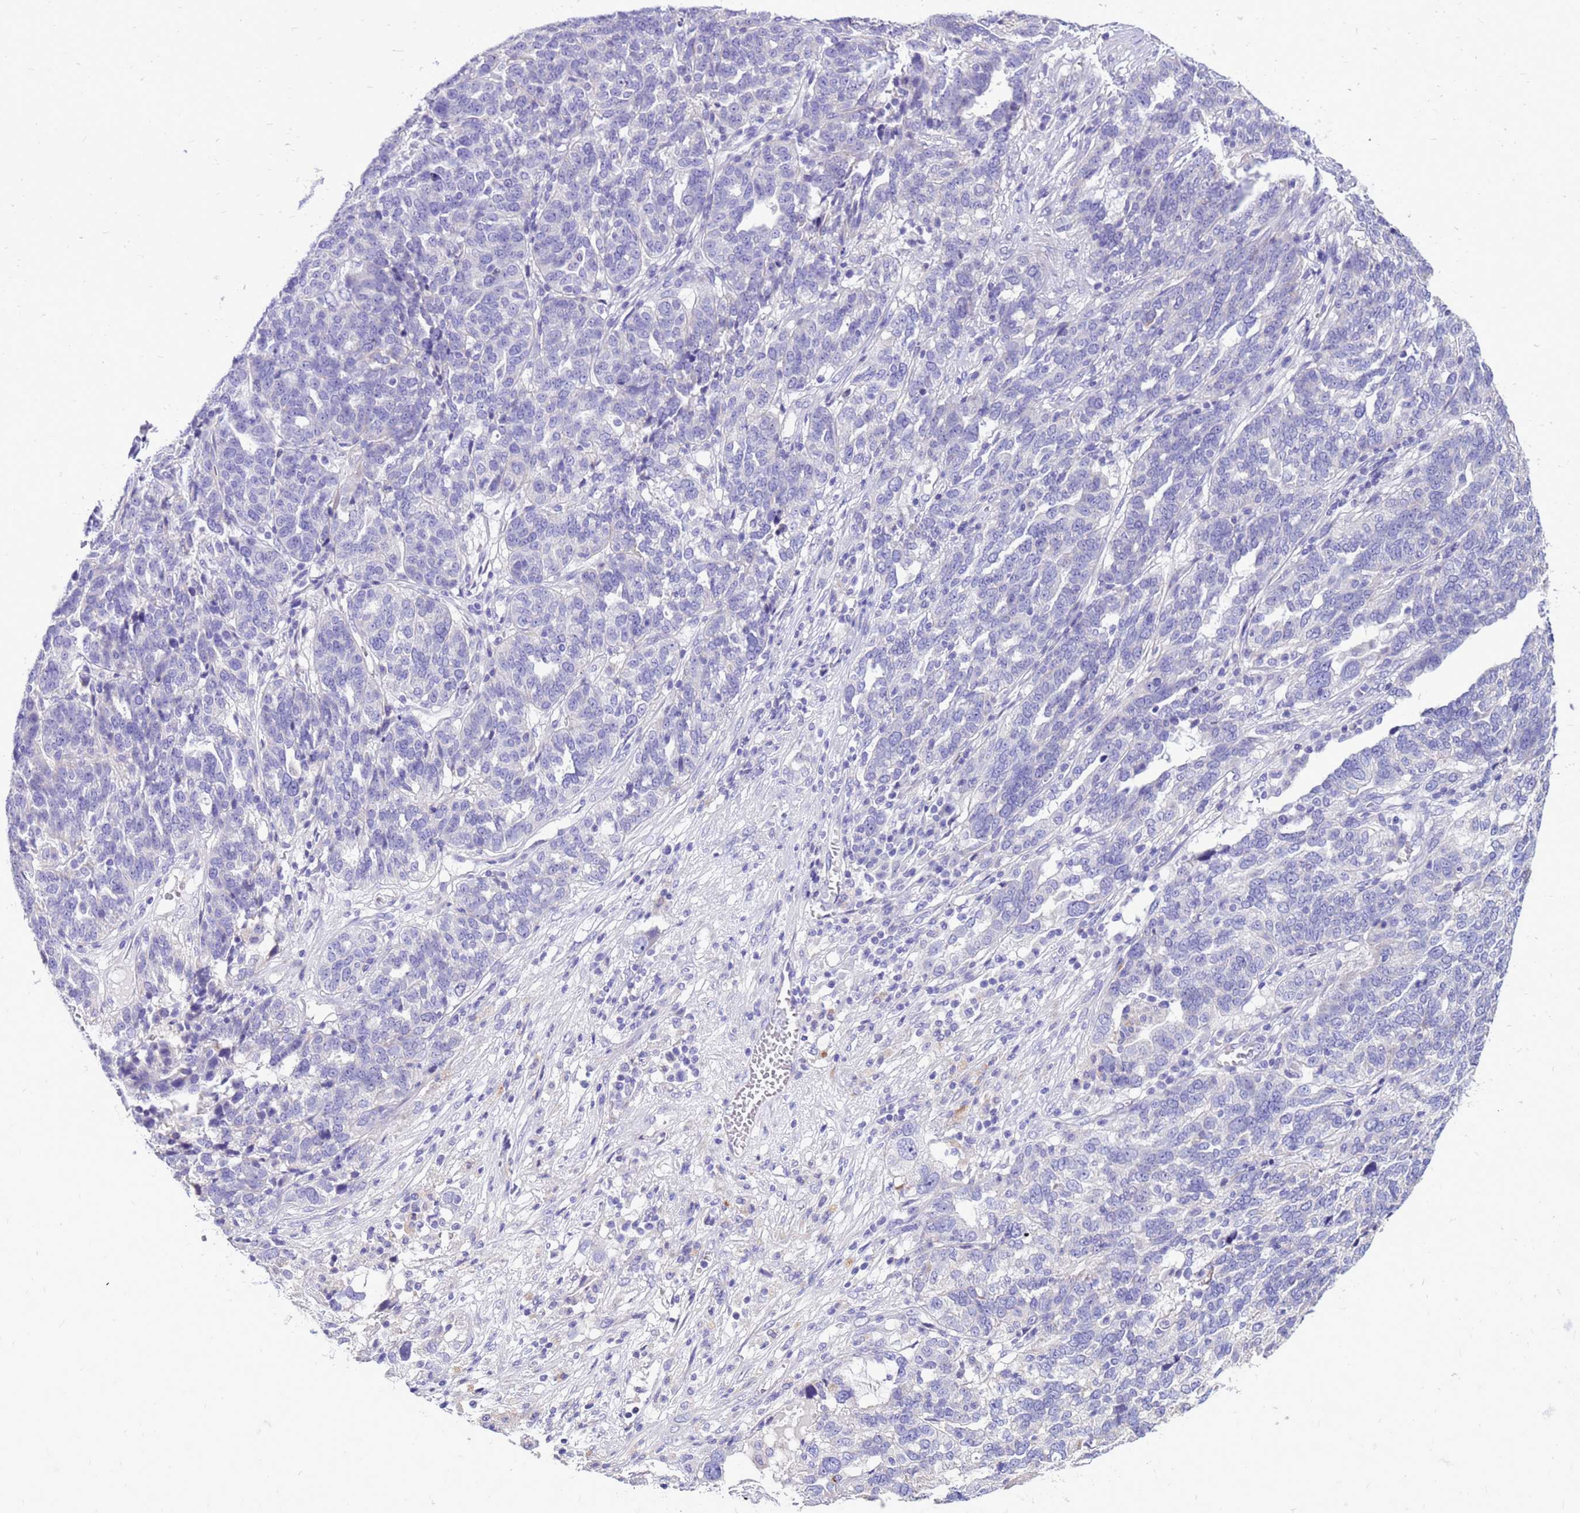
{"staining": {"intensity": "negative", "quantity": "none", "location": "none"}, "tissue": "ovarian cancer", "cell_type": "Tumor cells", "image_type": "cancer", "snomed": [{"axis": "morphology", "description": "Cystadenocarcinoma, serous, NOS"}, {"axis": "topography", "description": "Ovary"}], "caption": "Protein analysis of serous cystadenocarcinoma (ovarian) displays no significant positivity in tumor cells. The staining was performed using DAB (3,3'-diaminobenzidine) to visualize the protein expression in brown, while the nuclei were stained in blue with hematoxylin (Magnification: 20x).", "gene": "PDE10A", "patient": {"sex": "female", "age": 59}}